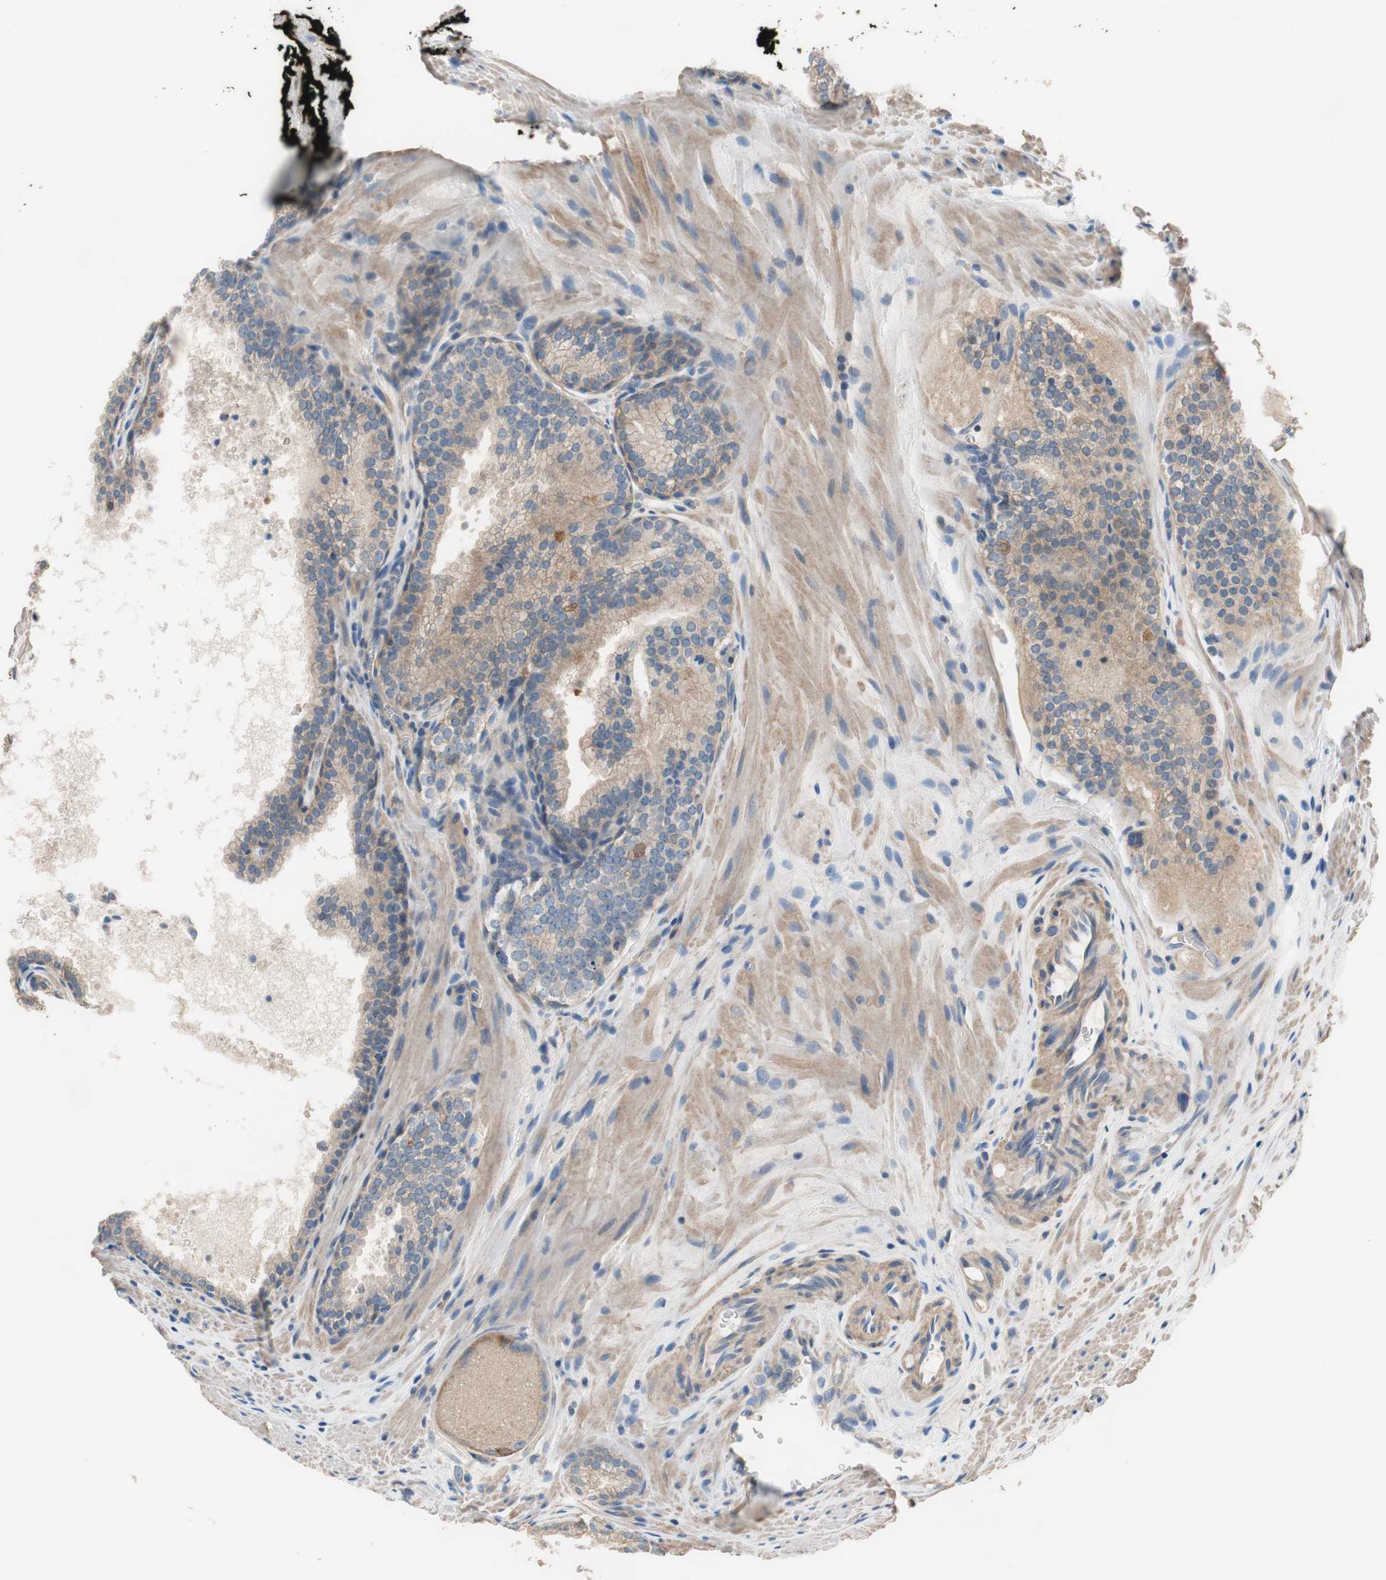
{"staining": {"intensity": "moderate", "quantity": ">75%", "location": "cytoplasmic/membranous"}, "tissue": "prostate cancer", "cell_type": "Tumor cells", "image_type": "cancer", "snomed": [{"axis": "morphology", "description": "Adenocarcinoma, Low grade"}, {"axis": "topography", "description": "Prostate"}], "caption": "Immunohistochemistry histopathology image of human adenocarcinoma (low-grade) (prostate) stained for a protein (brown), which reveals medium levels of moderate cytoplasmic/membranous staining in approximately >75% of tumor cells.", "gene": "CALML3", "patient": {"sex": "male", "age": 60}}